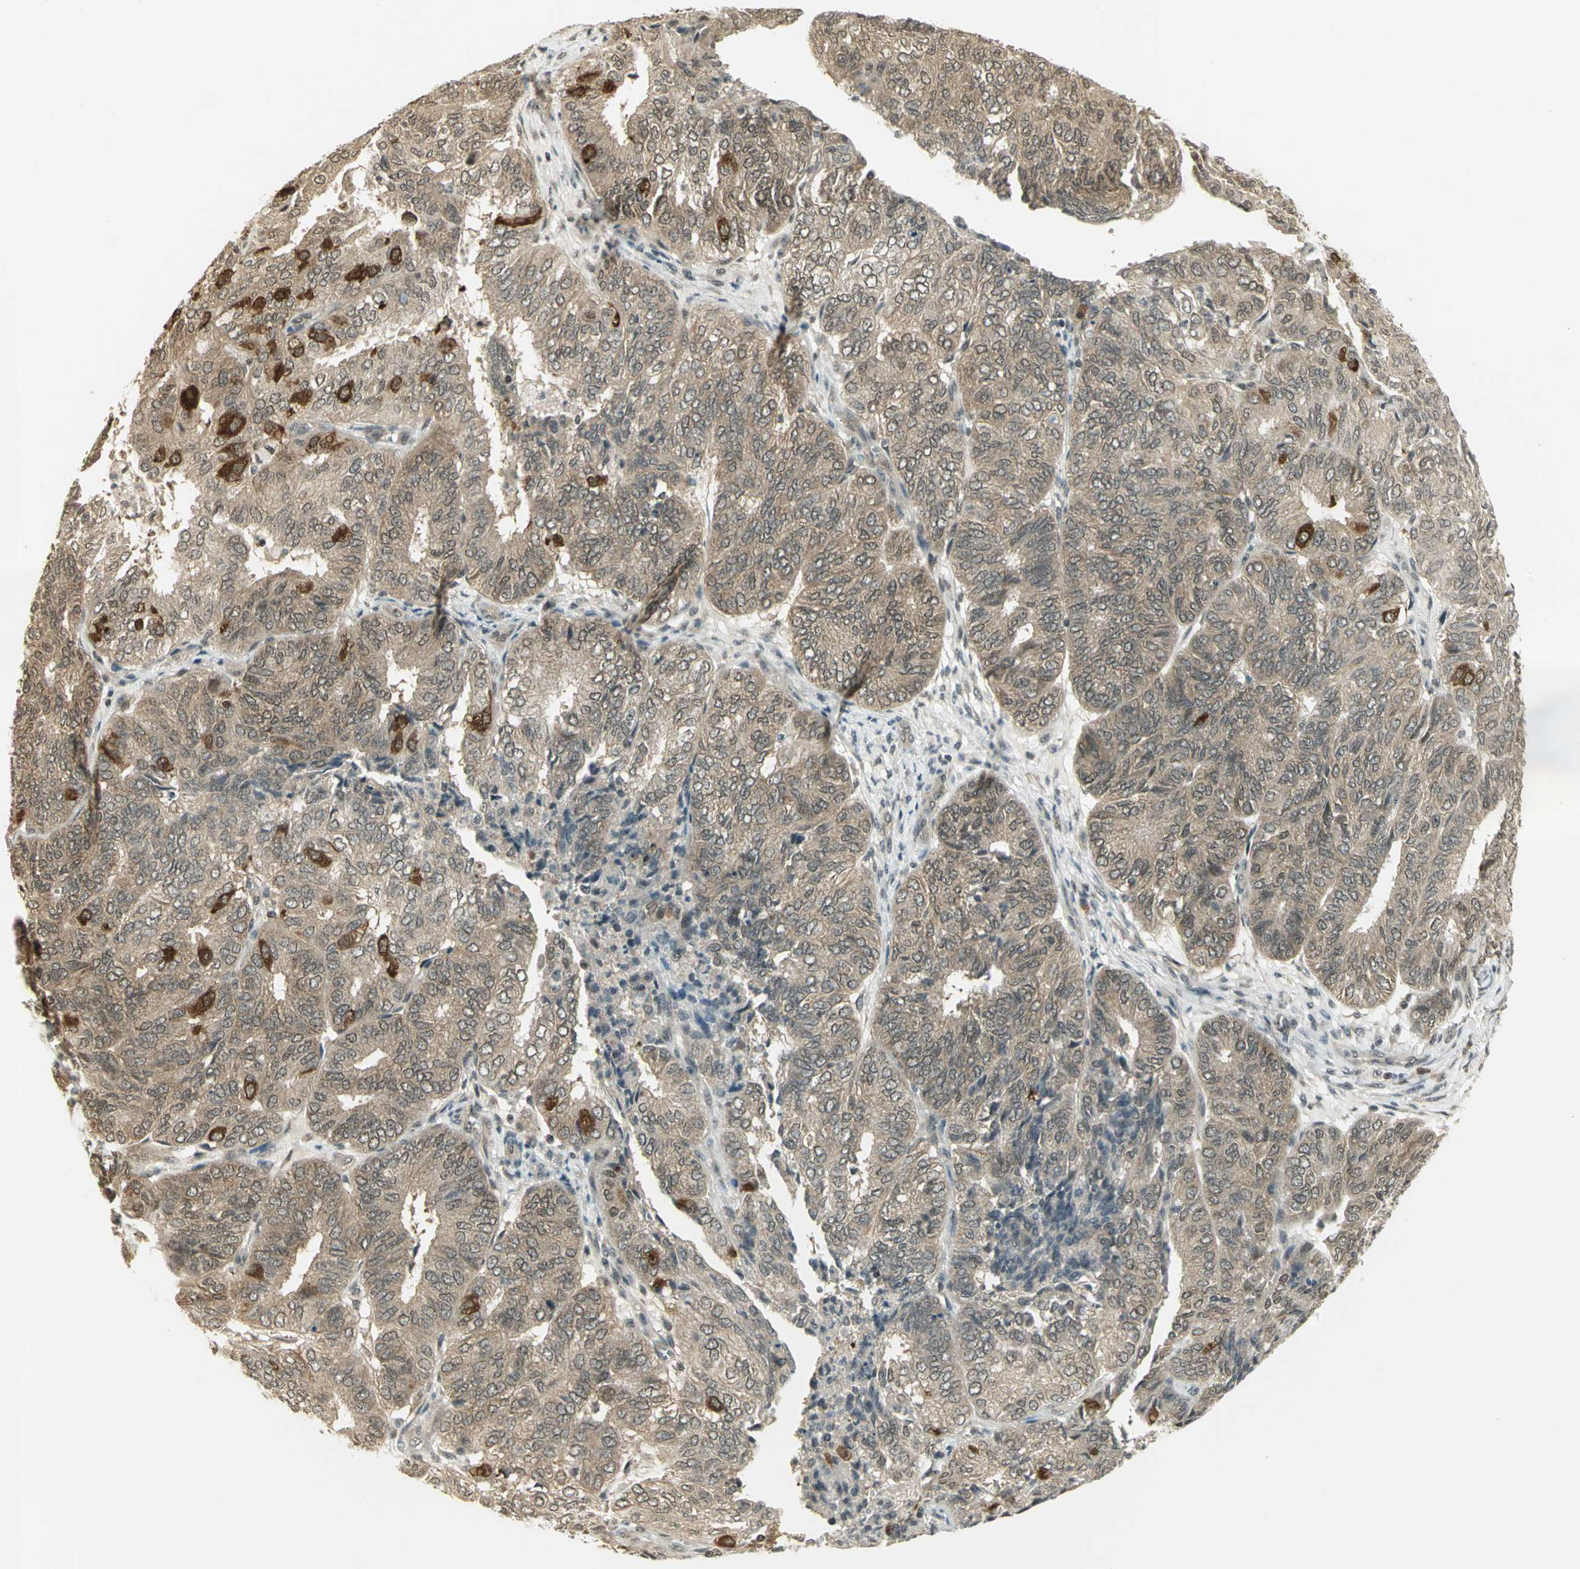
{"staining": {"intensity": "strong", "quantity": "<25%", "location": "cytoplasmic/membranous"}, "tissue": "endometrial cancer", "cell_type": "Tumor cells", "image_type": "cancer", "snomed": [{"axis": "morphology", "description": "Adenocarcinoma, NOS"}, {"axis": "topography", "description": "Uterus"}], "caption": "Adenocarcinoma (endometrial) stained with DAB immunohistochemistry (IHC) shows medium levels of strong cytoplasmic/membranous staining in about <25% of tumor cells. (Stains: DAB (3,3'-diaminobenzidine) in brown, nuclei in blue, Microscopy: brightfield microscopy at high magnification).", "gene": "CDC34", "patient": {"sex": "female", "age": 60}}